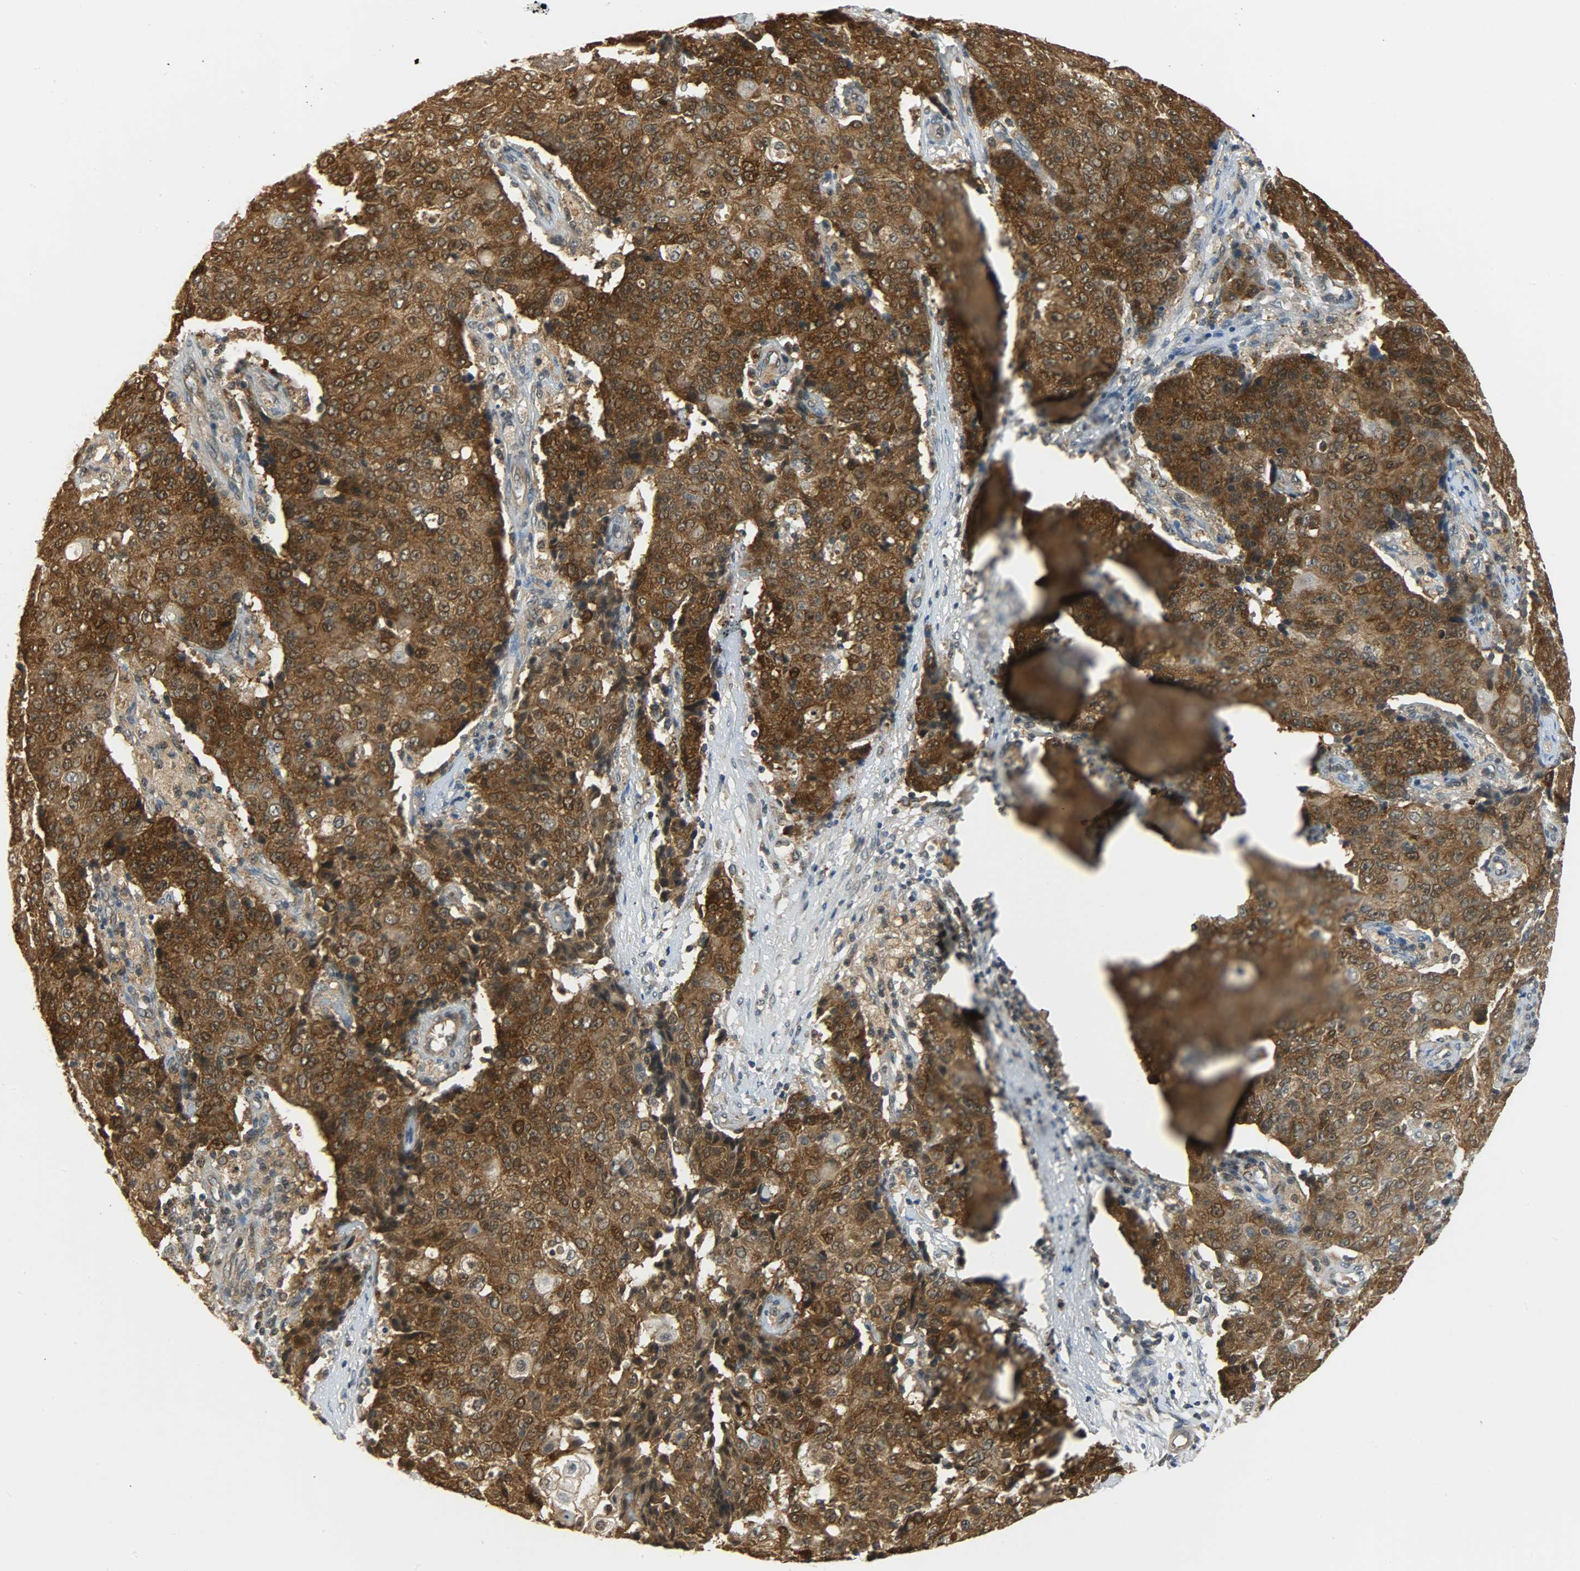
{"staining": {"intensity": "strong", "quantity": ">75%", "location": "cytoplasmic/membranous,nuclear"}, "tissue": "ovarian cancer", "cell_type": "Tumor cells", "image_type": "cancer", "snomed": [{"axis": "morphology", "description": "Carcinoma, endometroid"}, {"axis": "topography", "description": "Ovary"}], "caption": "This image shows immunohistochemistry staining of human ovarian endometroid carcinoma, with high strong cytoplasmic/membranous and nuclear staining in approximately >75% of tumor cells.", "gene": "EIF4EBP1", "patient": {"sex": "female", "age": 42}}